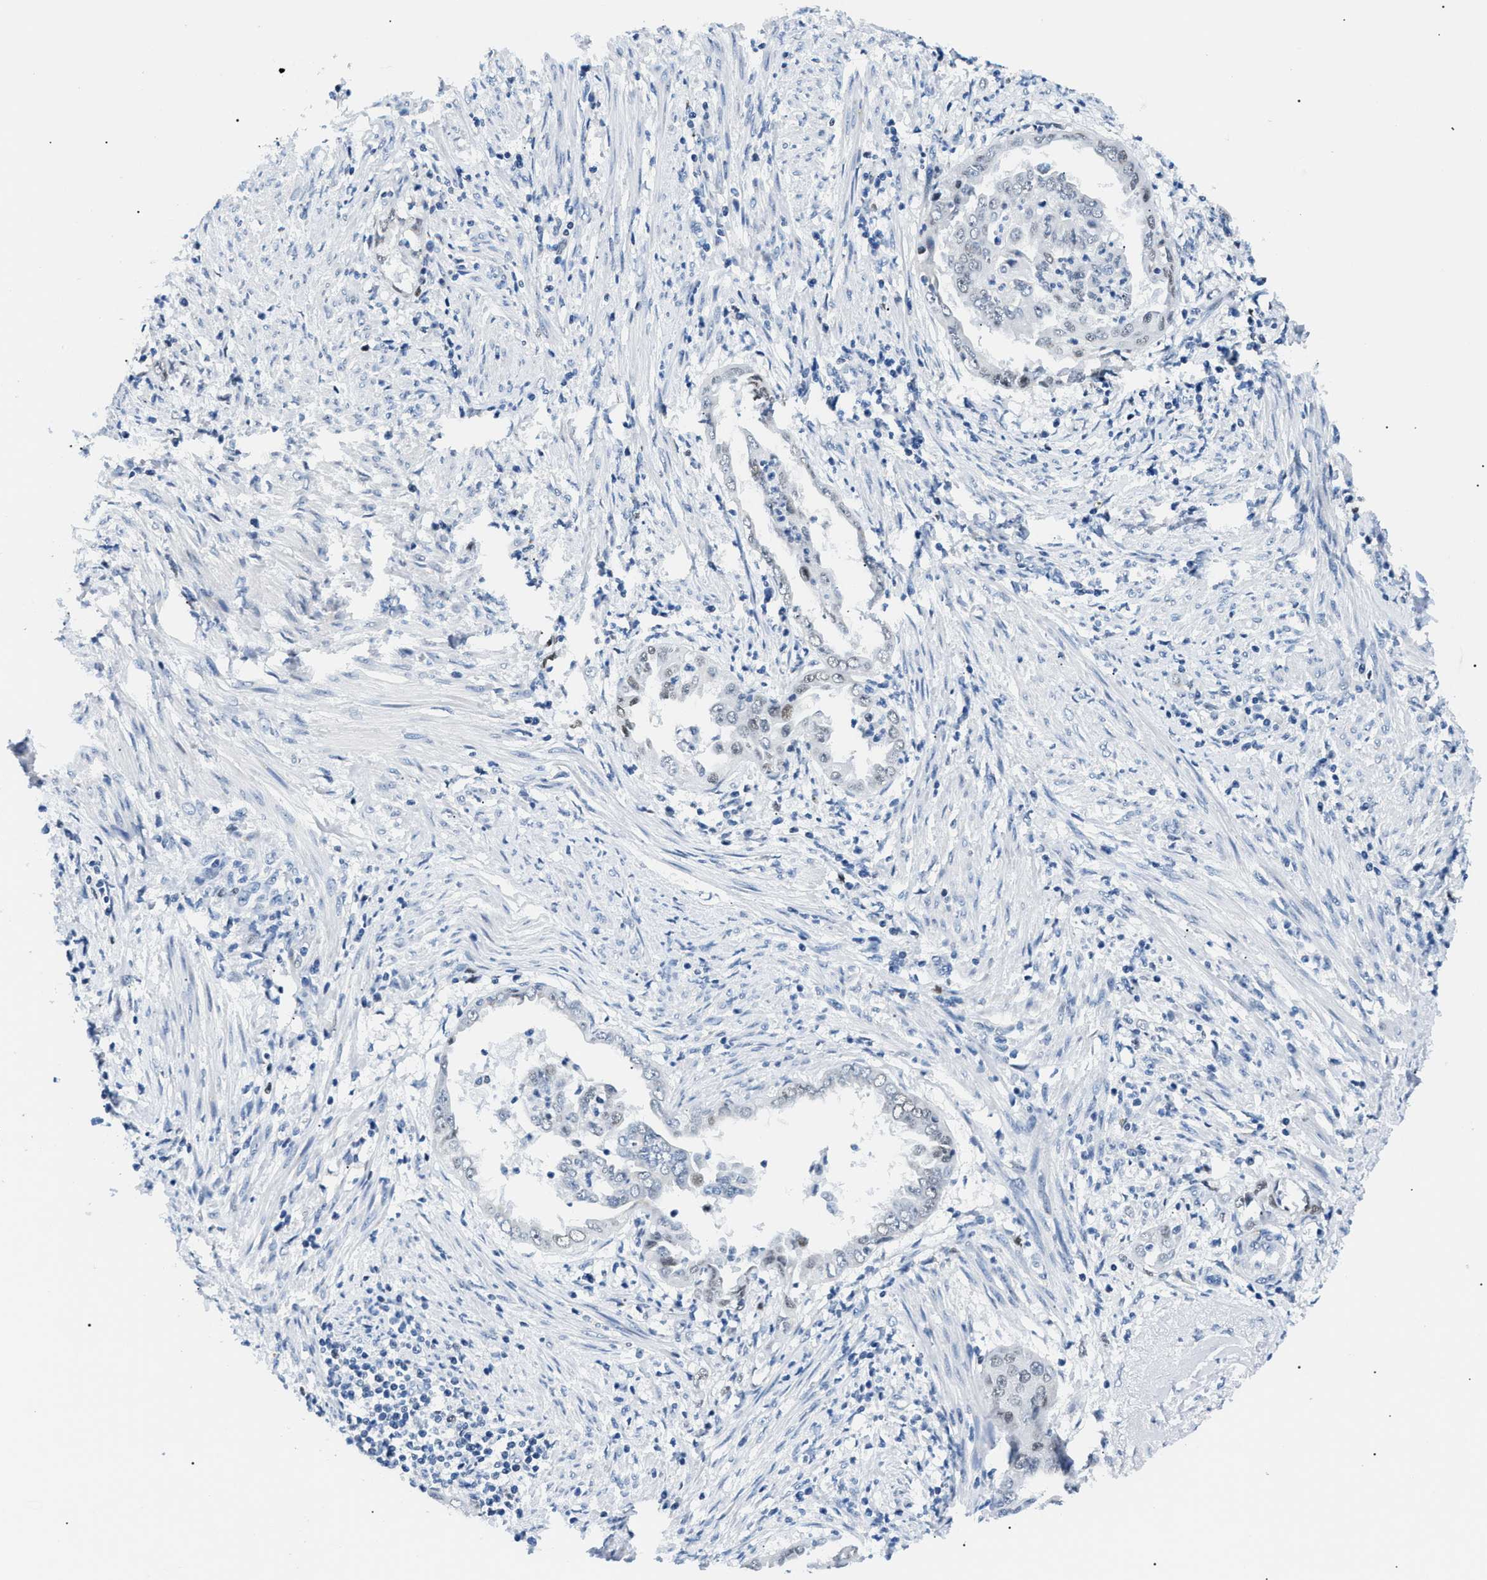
{"staining": {"intensity": "weak", "quantity": "25%-75%", "location": "nuclear"}, "tissue": "endometrial cancer", "cell_type": "Tumor cells", "image_type": "cancer", "snomed": [{"axis": "morphology", "description": "Adenocarcinoma, NOS"}, {"axis": "topography", "description": "Endometrium"}], "caption": "Adenocarcinoma (endometrial) was stained to show a protein in brown. There is low levels of weak nuclear expression in approximately 25%-75% of tumor cells.", "gene": "SMARCC1", "patient": {"sex": "female", "age": 85}}